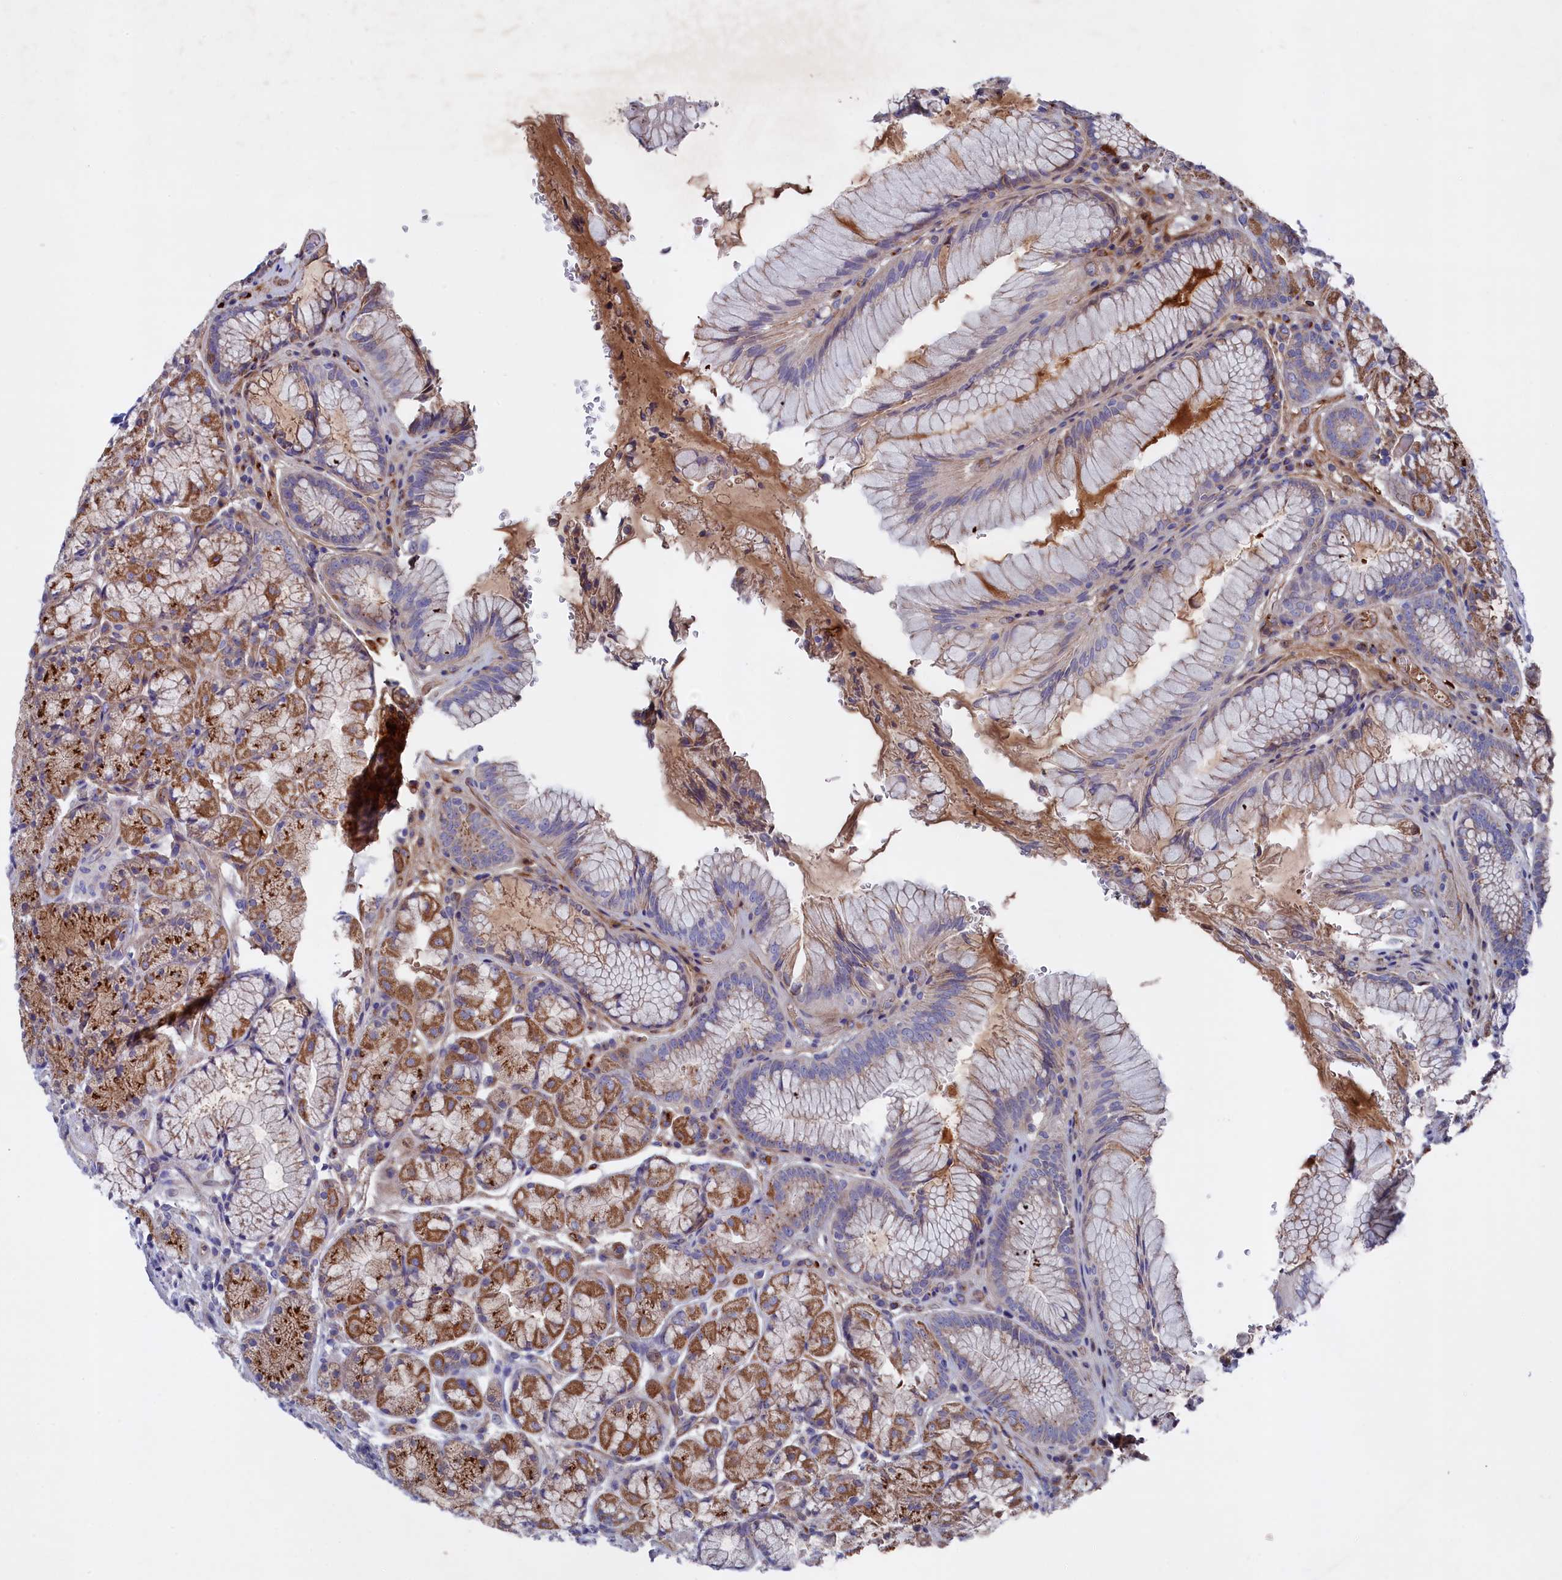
{"staining": {"intensity": "moderate", "quantity": ">75%", "location": "cytoplasmic/membranous"}, "tissue": "stomach", "cell_type": "Glandular cells", "image_type": "normal", "snomed": [{"axis": "morphology", "description": "Normal tissue, NOS"}, {"axis": "topography", "description": "Stomach"}], "caption": "High-magnification brightfield microscopy of normal stomach stained with DAB (3,3'-diaminobenzidine) (brown) and counterstained with hematoxylin (blue). glandular cells exhibit moderate cytoplasmic/membranous expression is identified in about>75% of cells. The staining was performed using DAB (3,3'-diaminobenzidine) to visualize the protein expression in brown, while the nuclei were stained in blue with hematoxylin (Magnification: 20x).", "gene": "GPR108", "patient": {"sex": "male", "age": 63}}